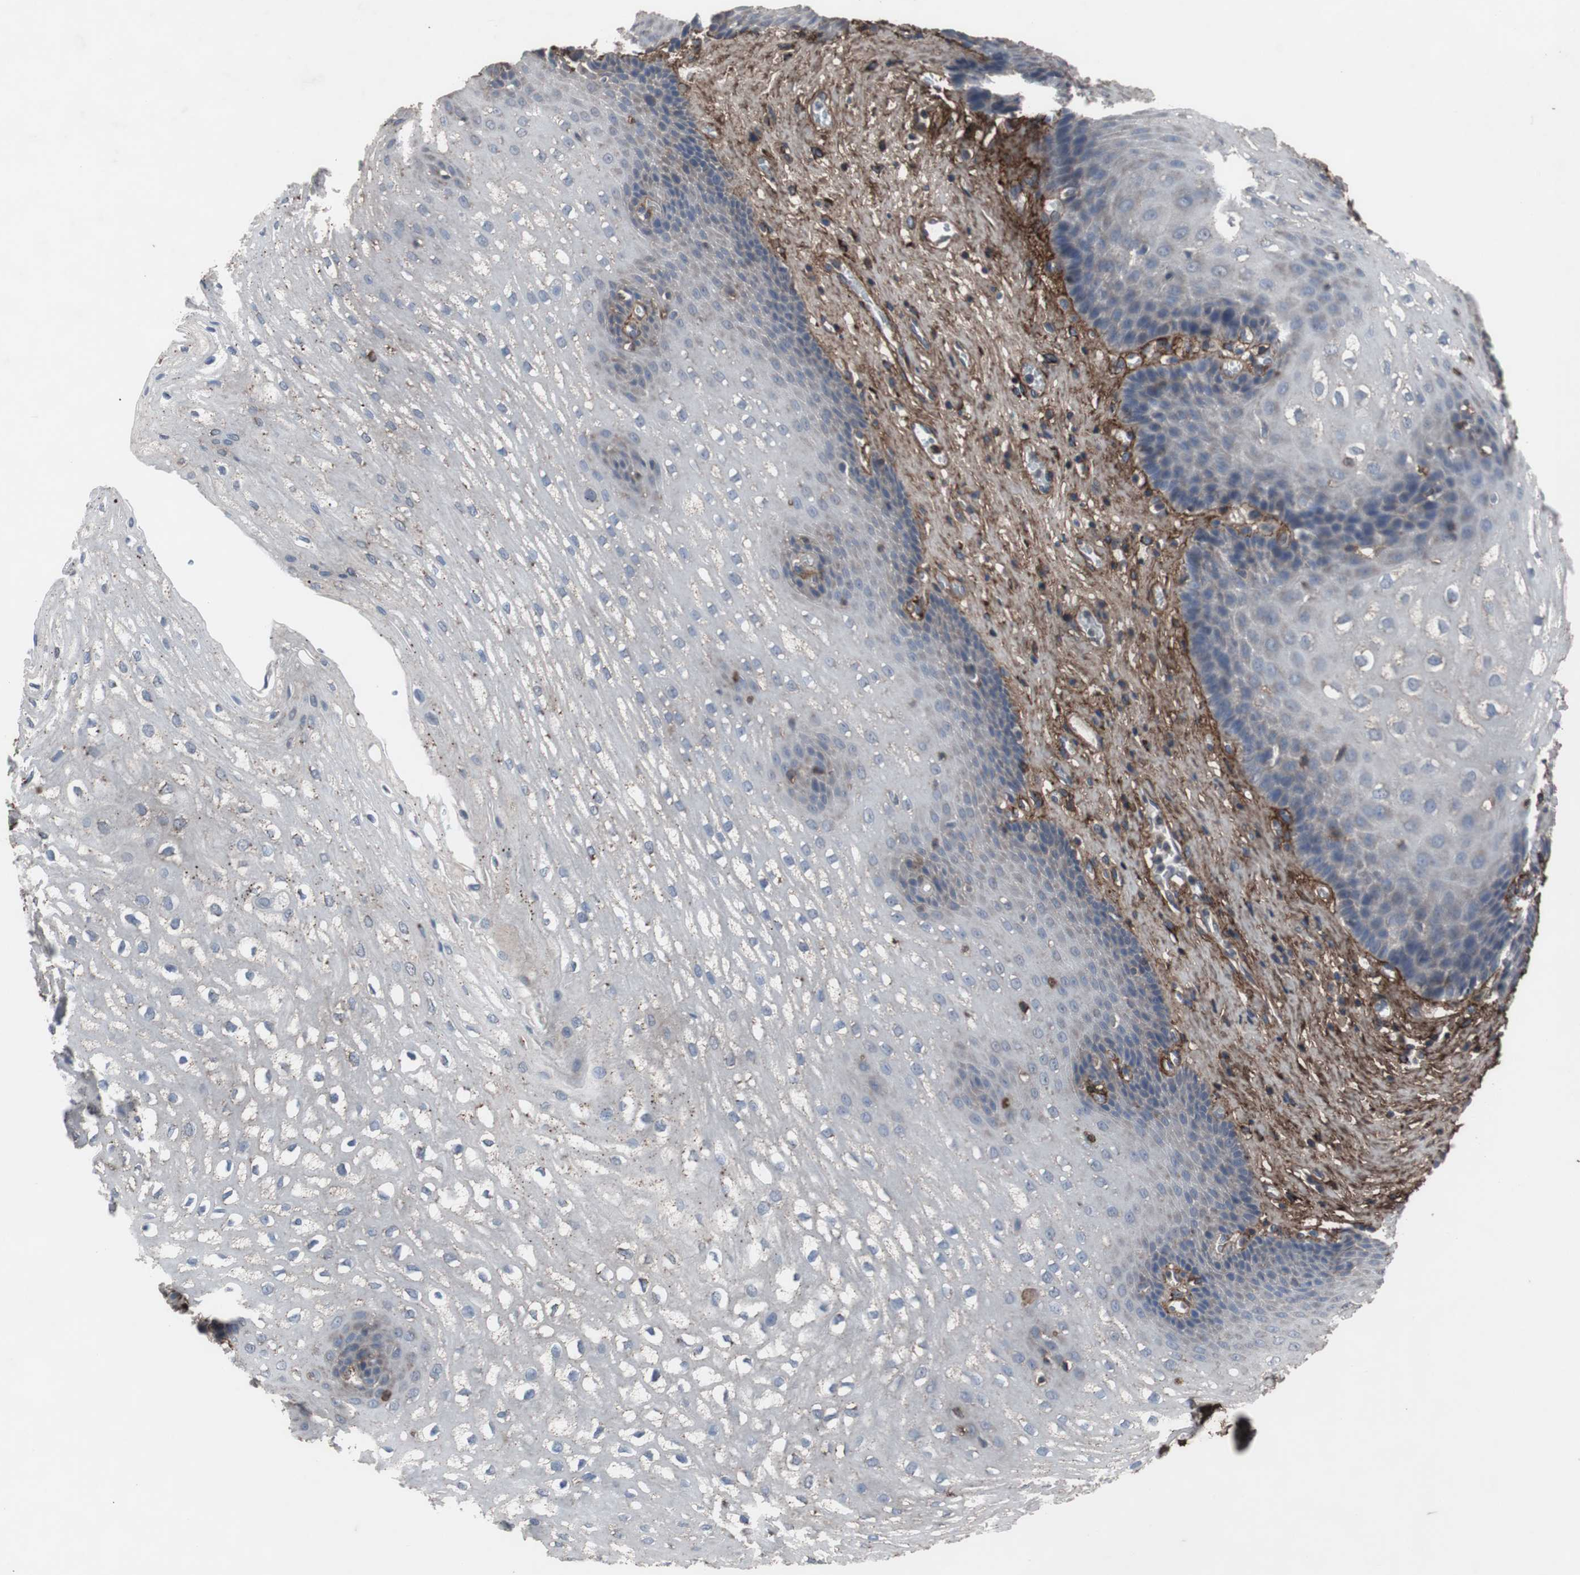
{"staining": {"intensity": "negative", "quantity": "none", "location": "none"}, "tissue": "esophagus", "cell_type": "Squamous epithelial cells", "image_type": "normal", "snomed": [{"axis": "morphology", "description": "Normal tissue, NOS"}, {"axis": "topography", "description": "Esophagus"}], "caption": "Esophagus stained for a protein using immunohistochemistry (IHC) reveals no expression squamous epithelial cells.", "gene": "COL6A2", "patient": {"sex": "male", "age": 48}}